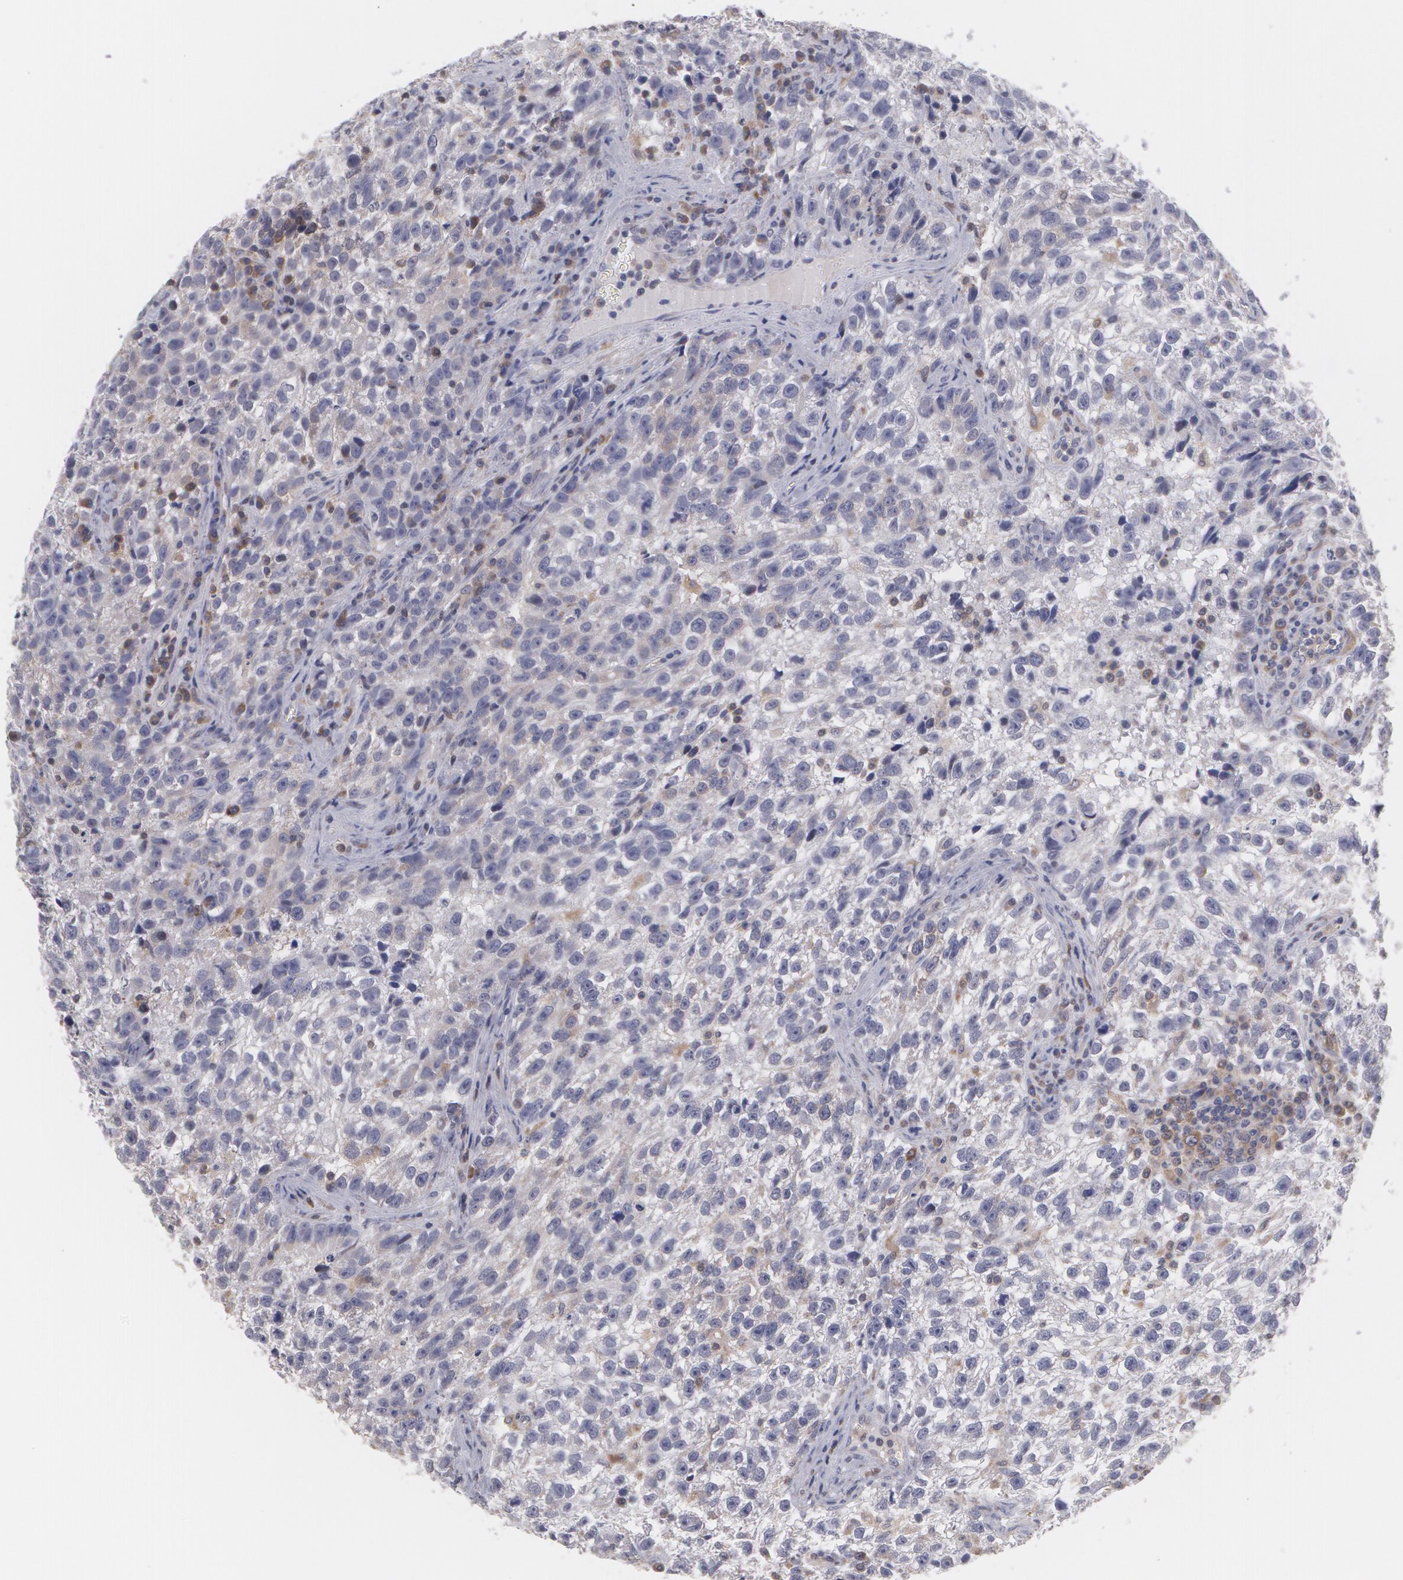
{"staining": {"intensity": "weak", "quantity": "<25%", "location": "cytoplasmic/membranous"}, "tissue": "testis cancer", "cell_type": "Tumor cells", "image_type": "cancer", "snomed": [{"axis": "morphology", "description": "Seminoma, NOS"}, {"axis": "topography", "description": "Testis"}], "caption": "Testis seminoma was stained to show a protein in brown. There is no significant positivity in tumor cells.", "gene": "MTHFD1", "patient": {"sex": "male", "age": 38}}